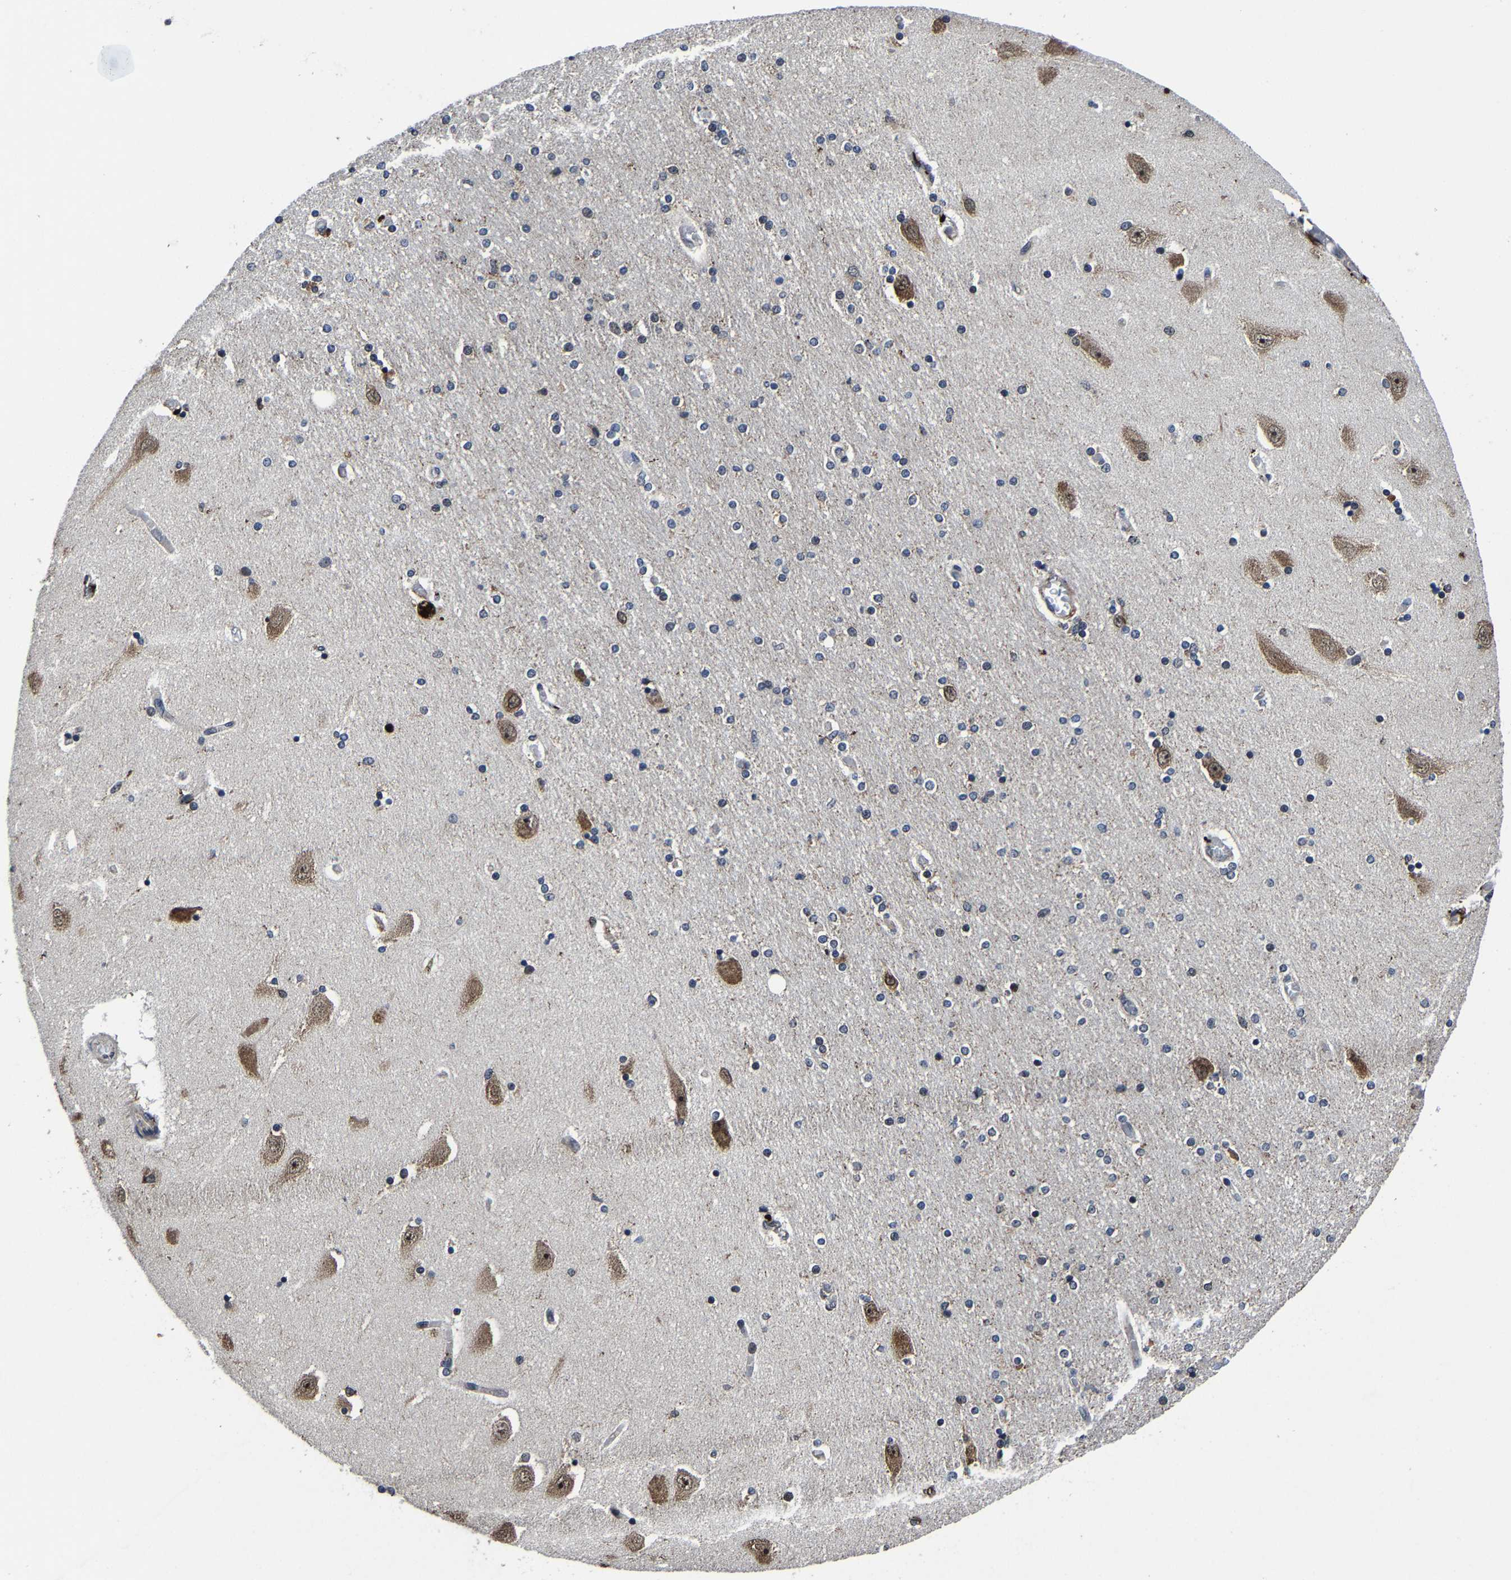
{"staining": {"intensity": "weak", "quantity": "<25%", "location": "cytoplasmic/membranous"}, "tissue": "hippocampus", "cell_type": "Glial cells", "image_type": "normal", "snomed": [{"axis": "morphology", "description": "Normal tissue, NOS"}, {"axis": "topography", "description": "Hippocampus"}], "caption": "This histopathology image is of unremarkable hippocampus stained with IHC to label a protein in brown with the nuclei are counter-stained blue. There is no positivity in glial cells. The staining is performed using DAB brown chromogen with nuclei counter-stained in using hematoxylin.", "gene": "ZCCHC7", "patient": {"sex": "female", "age": 54}}